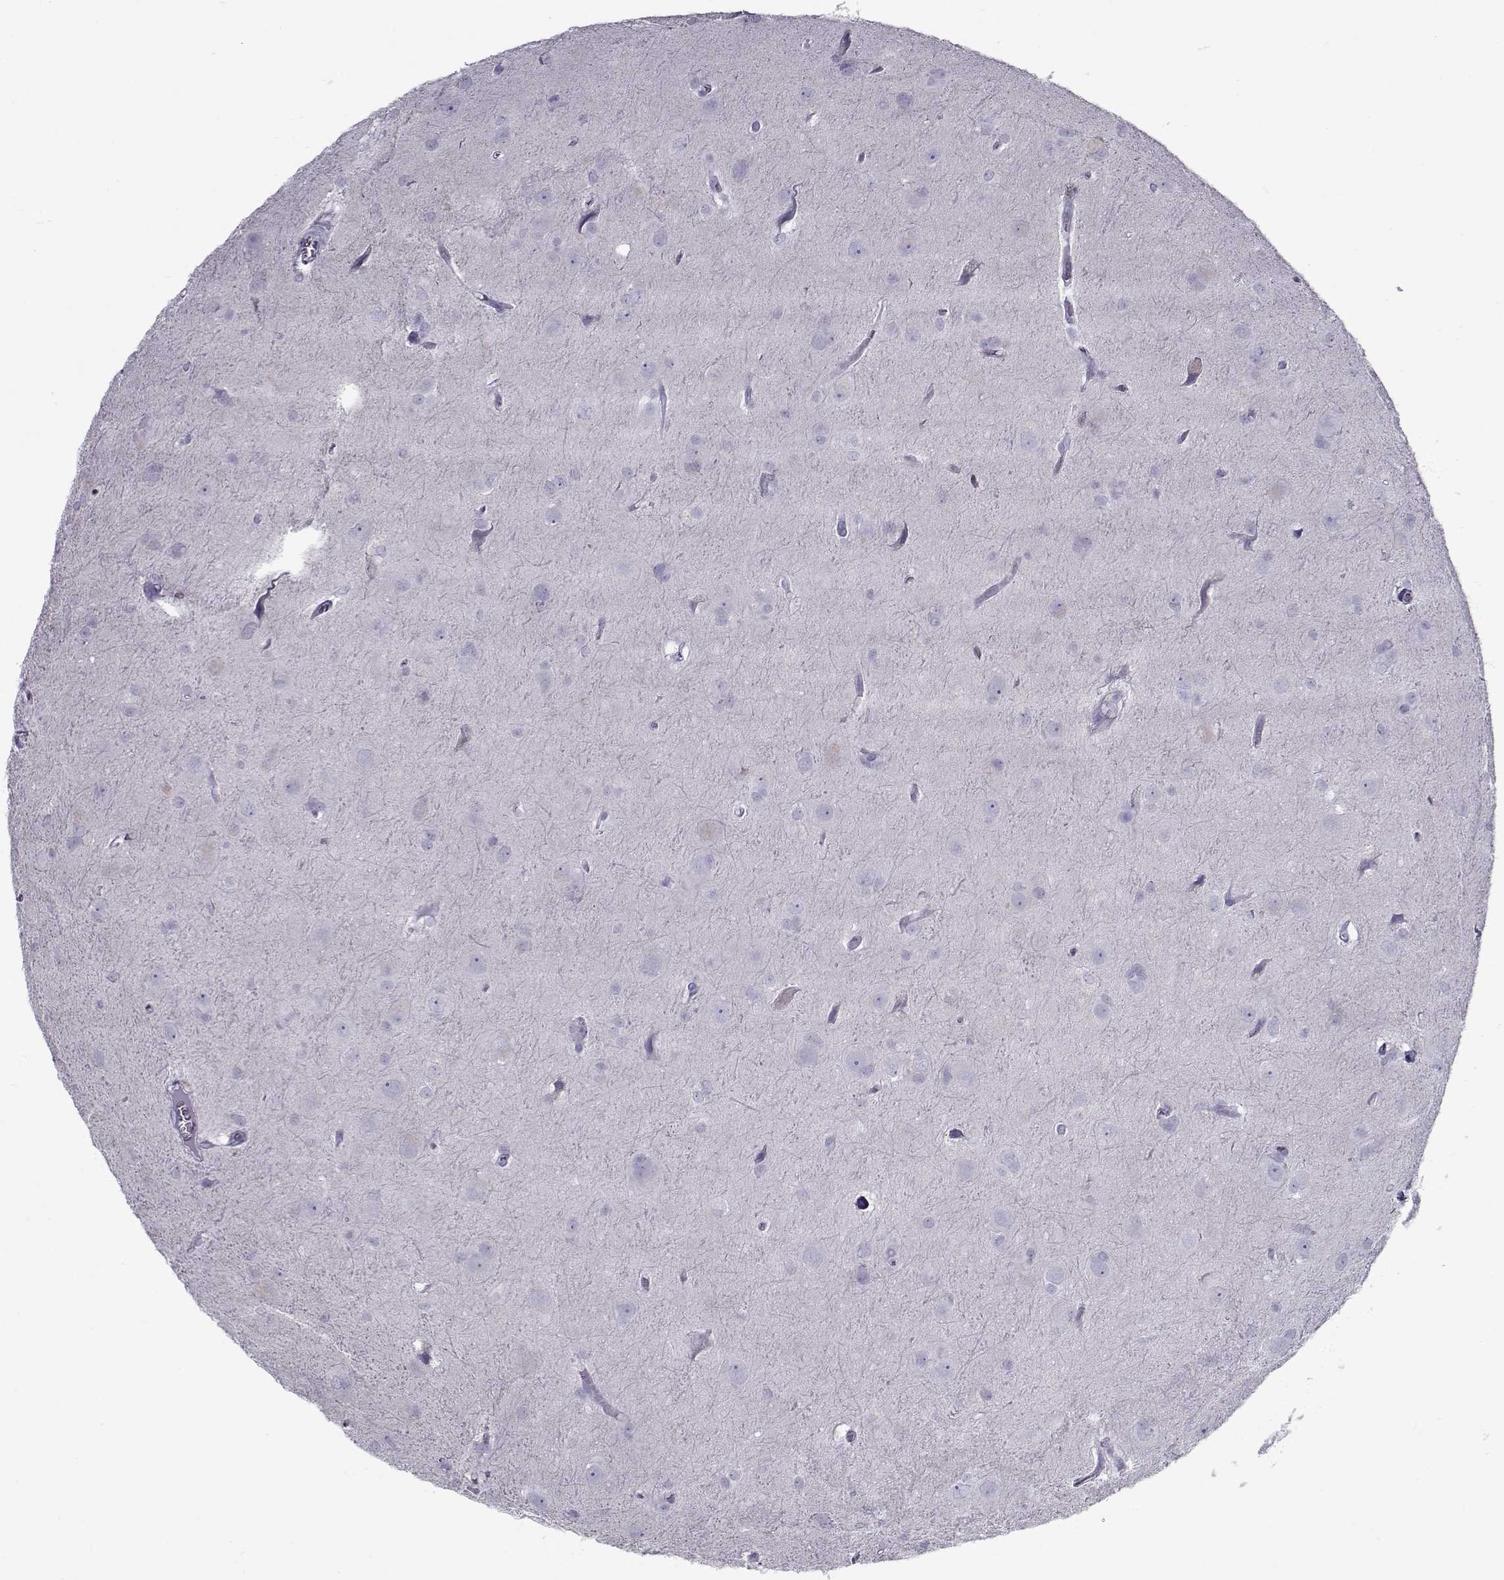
{"staining": {"intensity": "negative", "quantity": "none", "location": "none"}, "tissue": "glioma", "cell_type": "Tumor cells", "image_type": "cancer", "snomed": [{"axis": "morphology", "description": "Glioma, malignant, Low grade"}, {"axis": "topography", "description": "Brain"}], "caption": "Tumor cells show no significant protein expression in malignant glioma (low-grade).", "gene": "GAGE2A", "patient": {"sex": "male", "age": 58}}